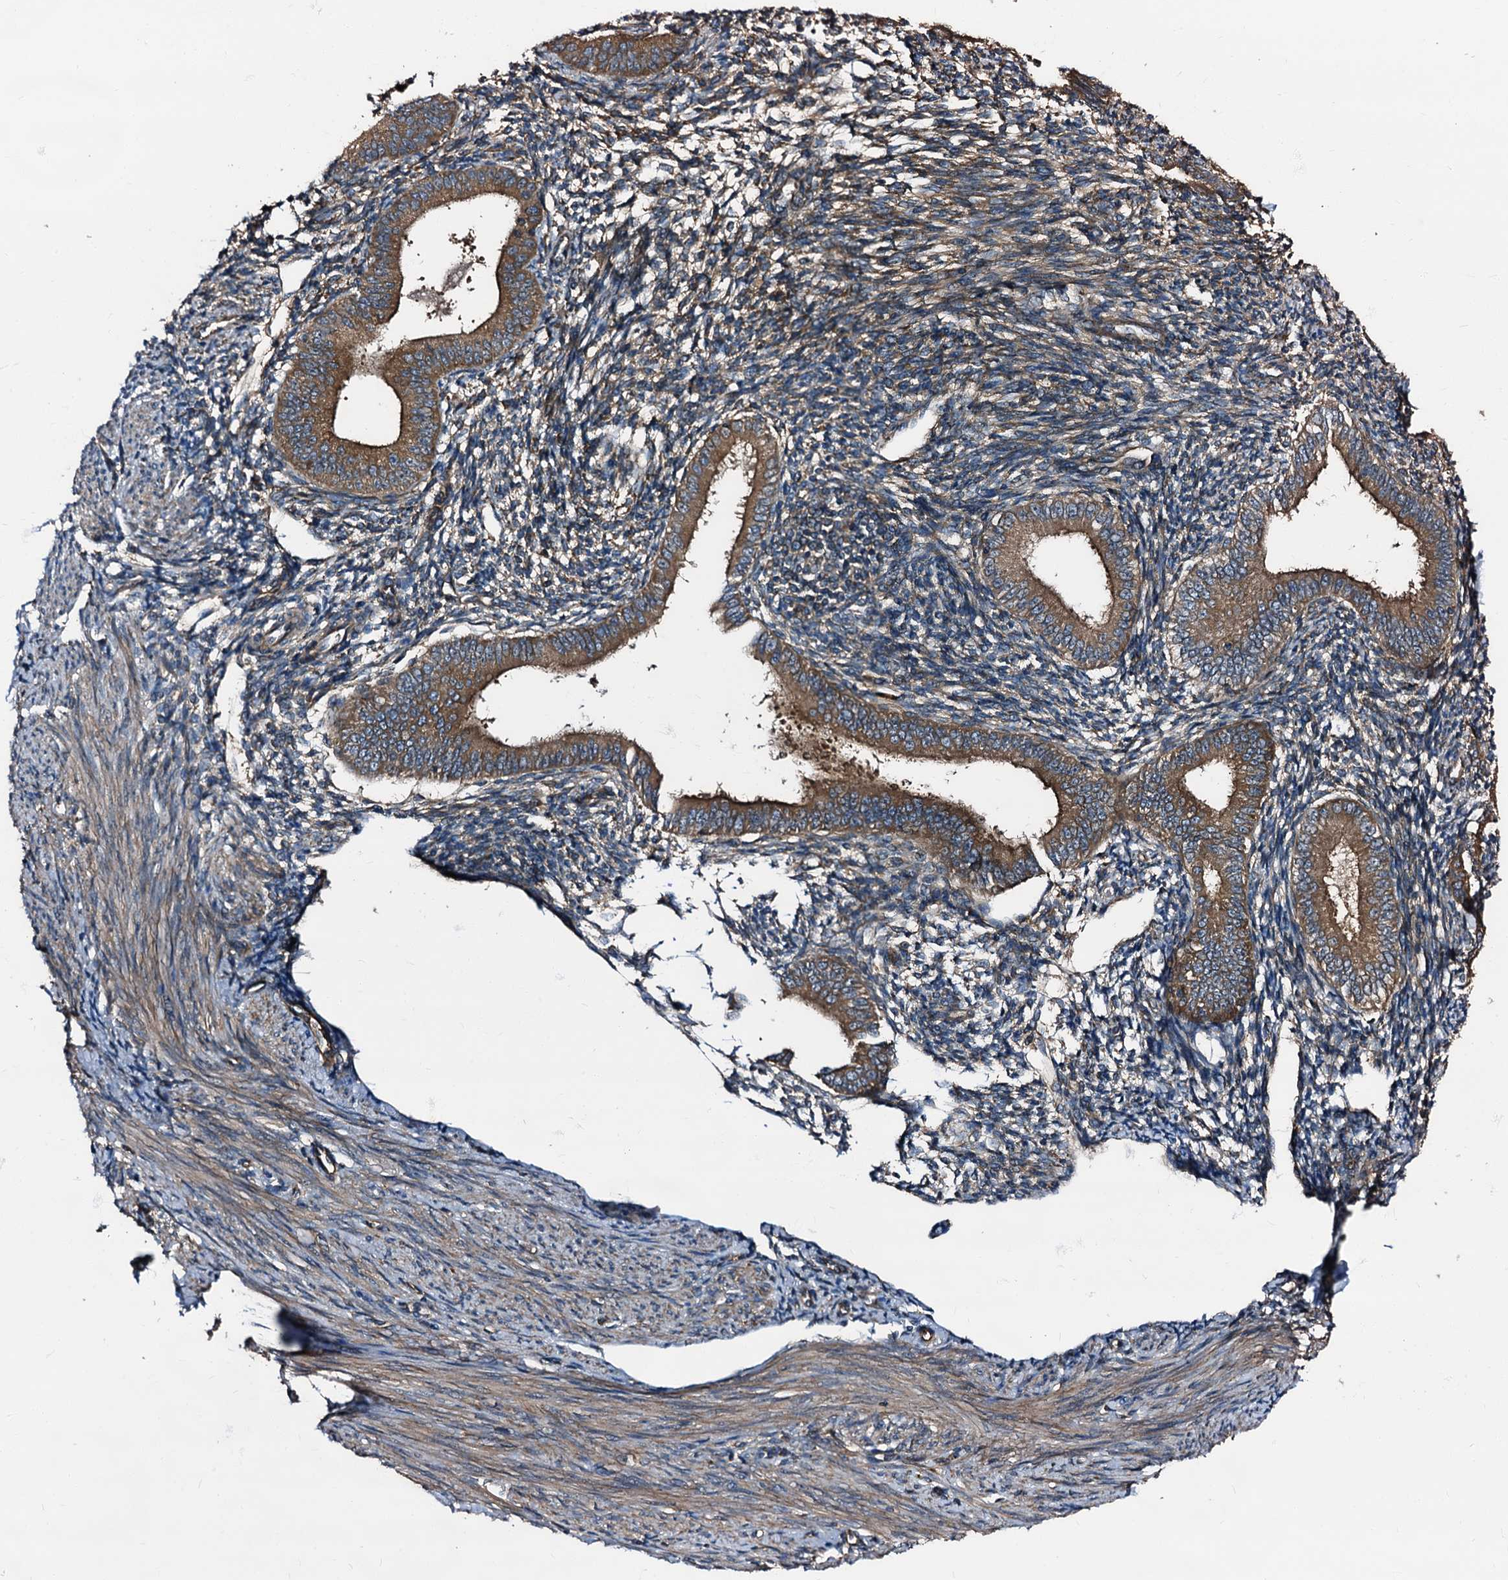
{"staining": {"intensity": "moderate", "quantity": "<25%", "location": "cytoplasmic/membranous"}, "tissue": "endometrium", "cell_type": "Cells in endometrial stroma", "image_type": "normal", "snomed": [{"axis": "morphology", "description": "Normal tissue, NOS"}, {"axis": "topography", "description": "Uterus"}, {"axis": "topography", "description": "Endometrium"}], "caption": "Protein analysis of unremarkable endometrium exhibits moderate cytoplasmic/membranous staining in approximately <25% of cells in endometrial stroma.", "gene": "PEX5", "patient": {"sex": "female", "age": 48}}